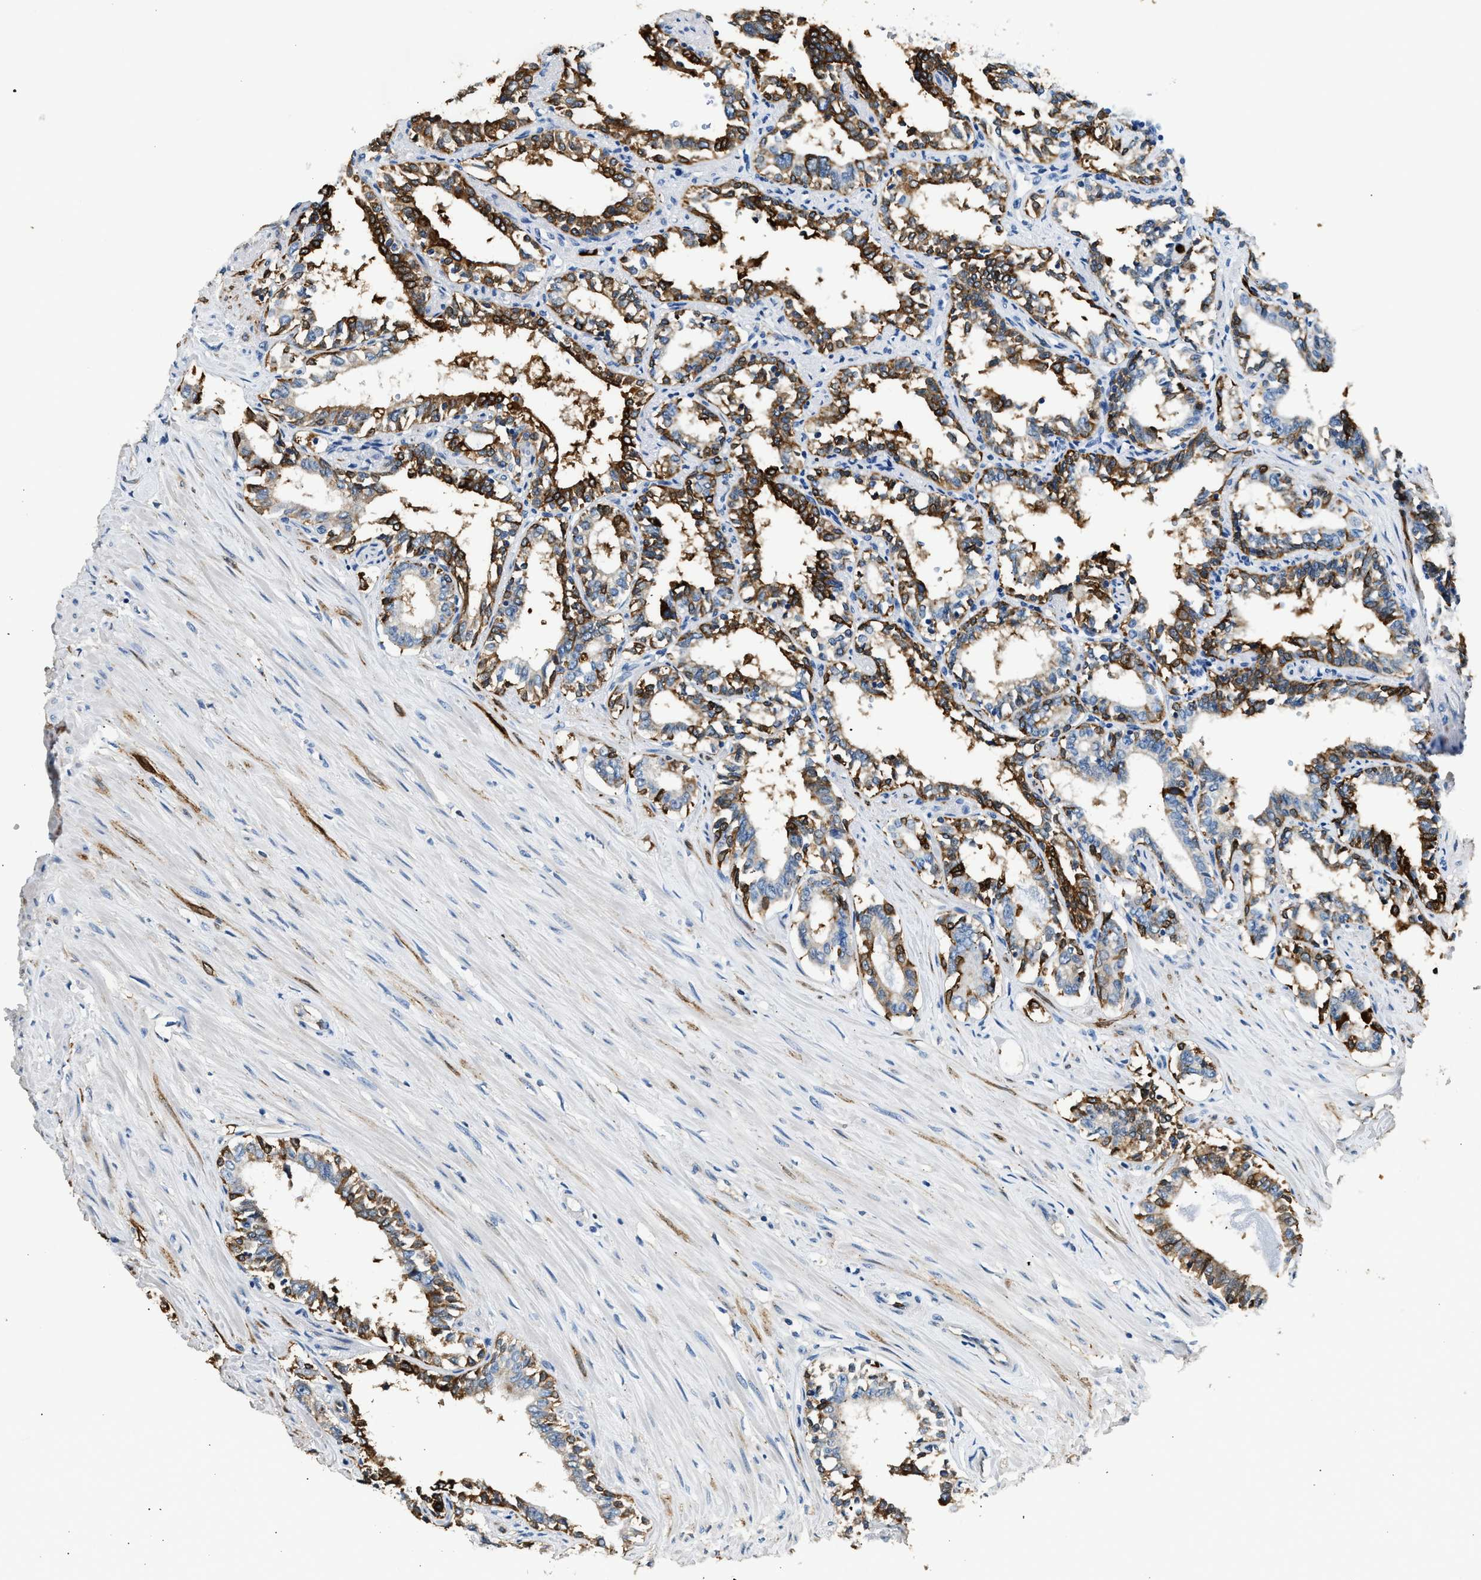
{"staining": {"intensity": "strong", "quantity": "25%-75%", "location": "cytoplasmic/membranous"}, "tissue": "seminal vesicle", "cell_type": "Glandular cells", "image_type": "normal", "snomed": [{"axis": "morphology", "description": "Normal tissue, NOS"}, {"axis": "morphology", "description": "Adenocarcinoma, High grade"}, {"axis": "topography", "description": "Prostate"}, {"axis": "topography", "description": "Seminal veicle"}], "caption": "Seminal vesicle stained with immunohistochemistry reveals strong cytoplasmic/membranous staining in about 25%-75% of glandular cells.", "gene": "ANXA3", "patient": {"sex": "male", "age": 55}}